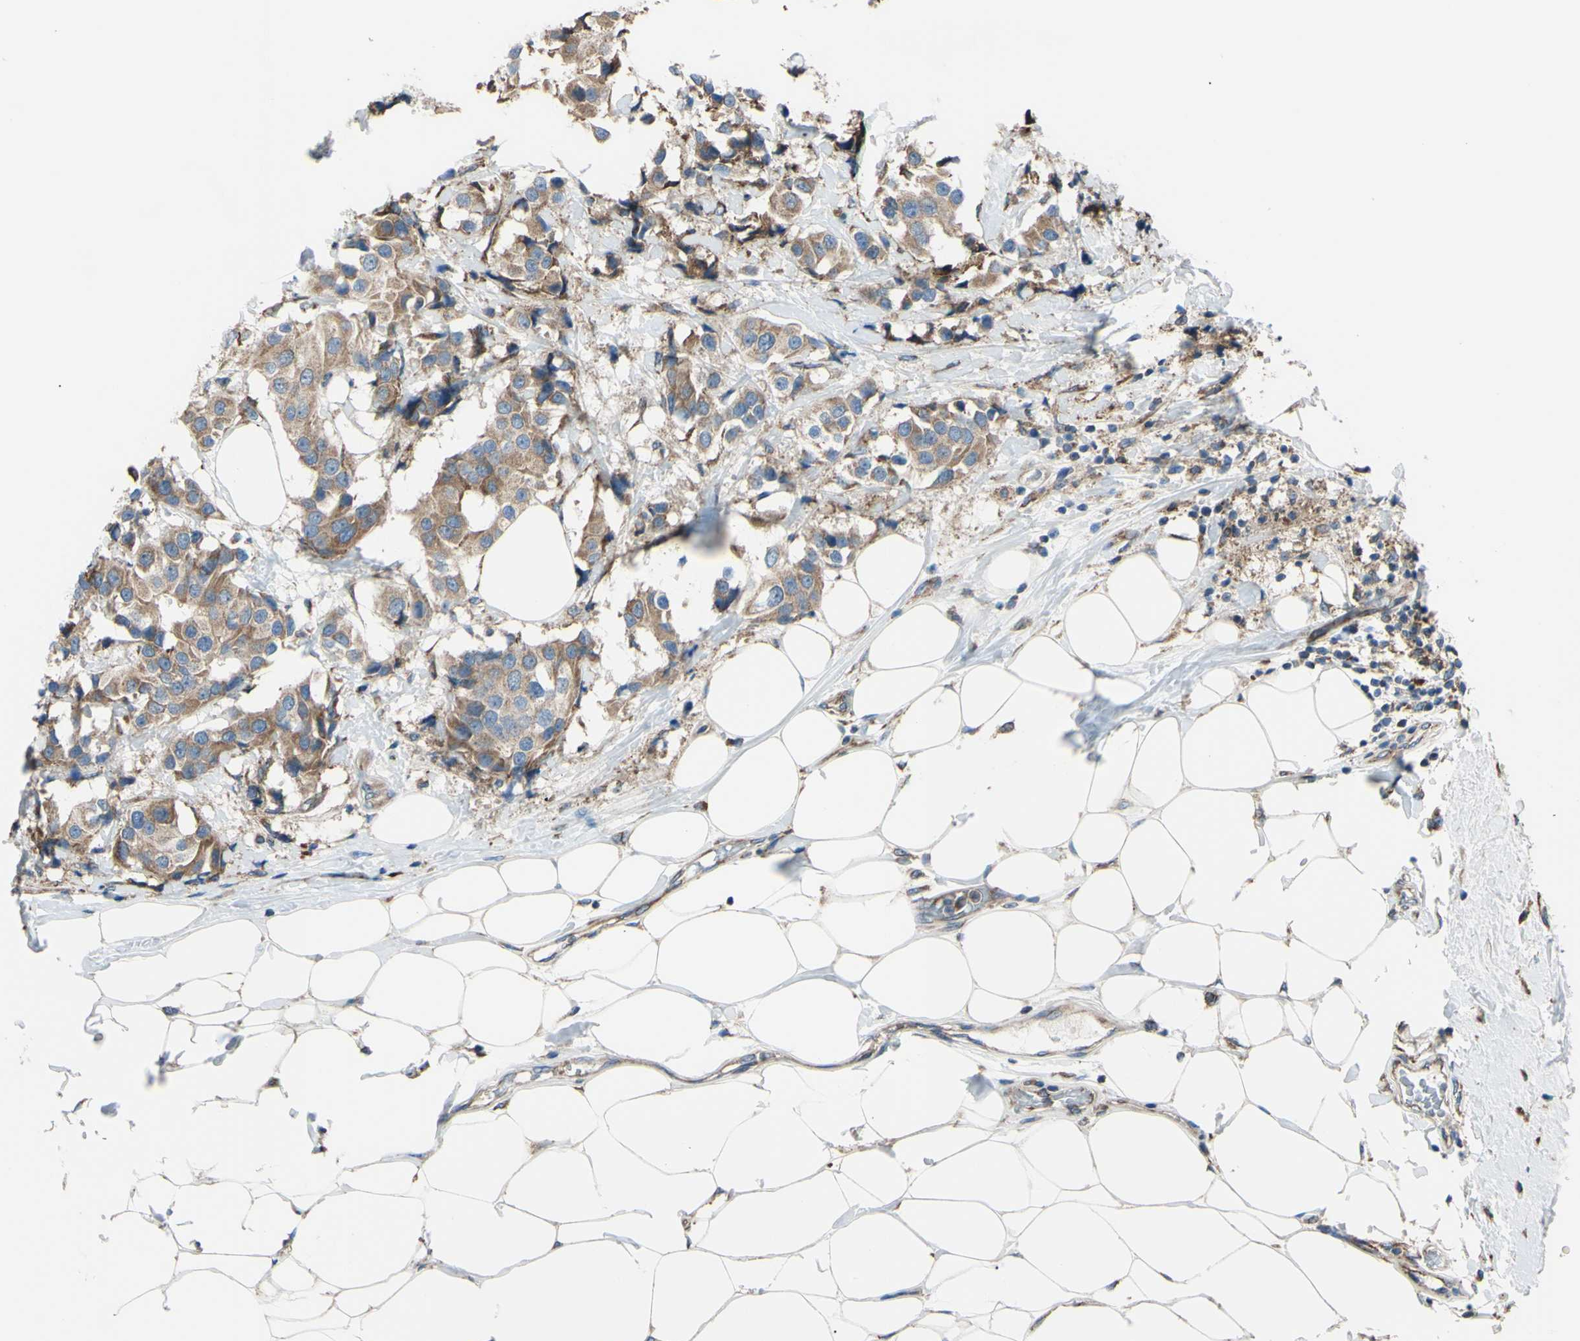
{"staining": {"intensity": "moderate", "quantity": ">75%", "location": "cytoplasmic/membranous"}, "tissue": "breast cancer", "cell_type": "Tumor cells", "image_type": "cancer", "snomed": [{"axis": "morphology", "description": "Normal tissue, NOS"}, {"axis": "morphology", "description": "Duct carcinoma"}, {"axis": "topography", "description": "Breast"}], "caption": "Protein expression by IHC displays moderate cytoplasmic/membranous positivity in approximately >75% of tumor cells in invasive ductal carcinoma (breast).", "gene": "BMF", "patient": {"sex": "female", "age": 39}}